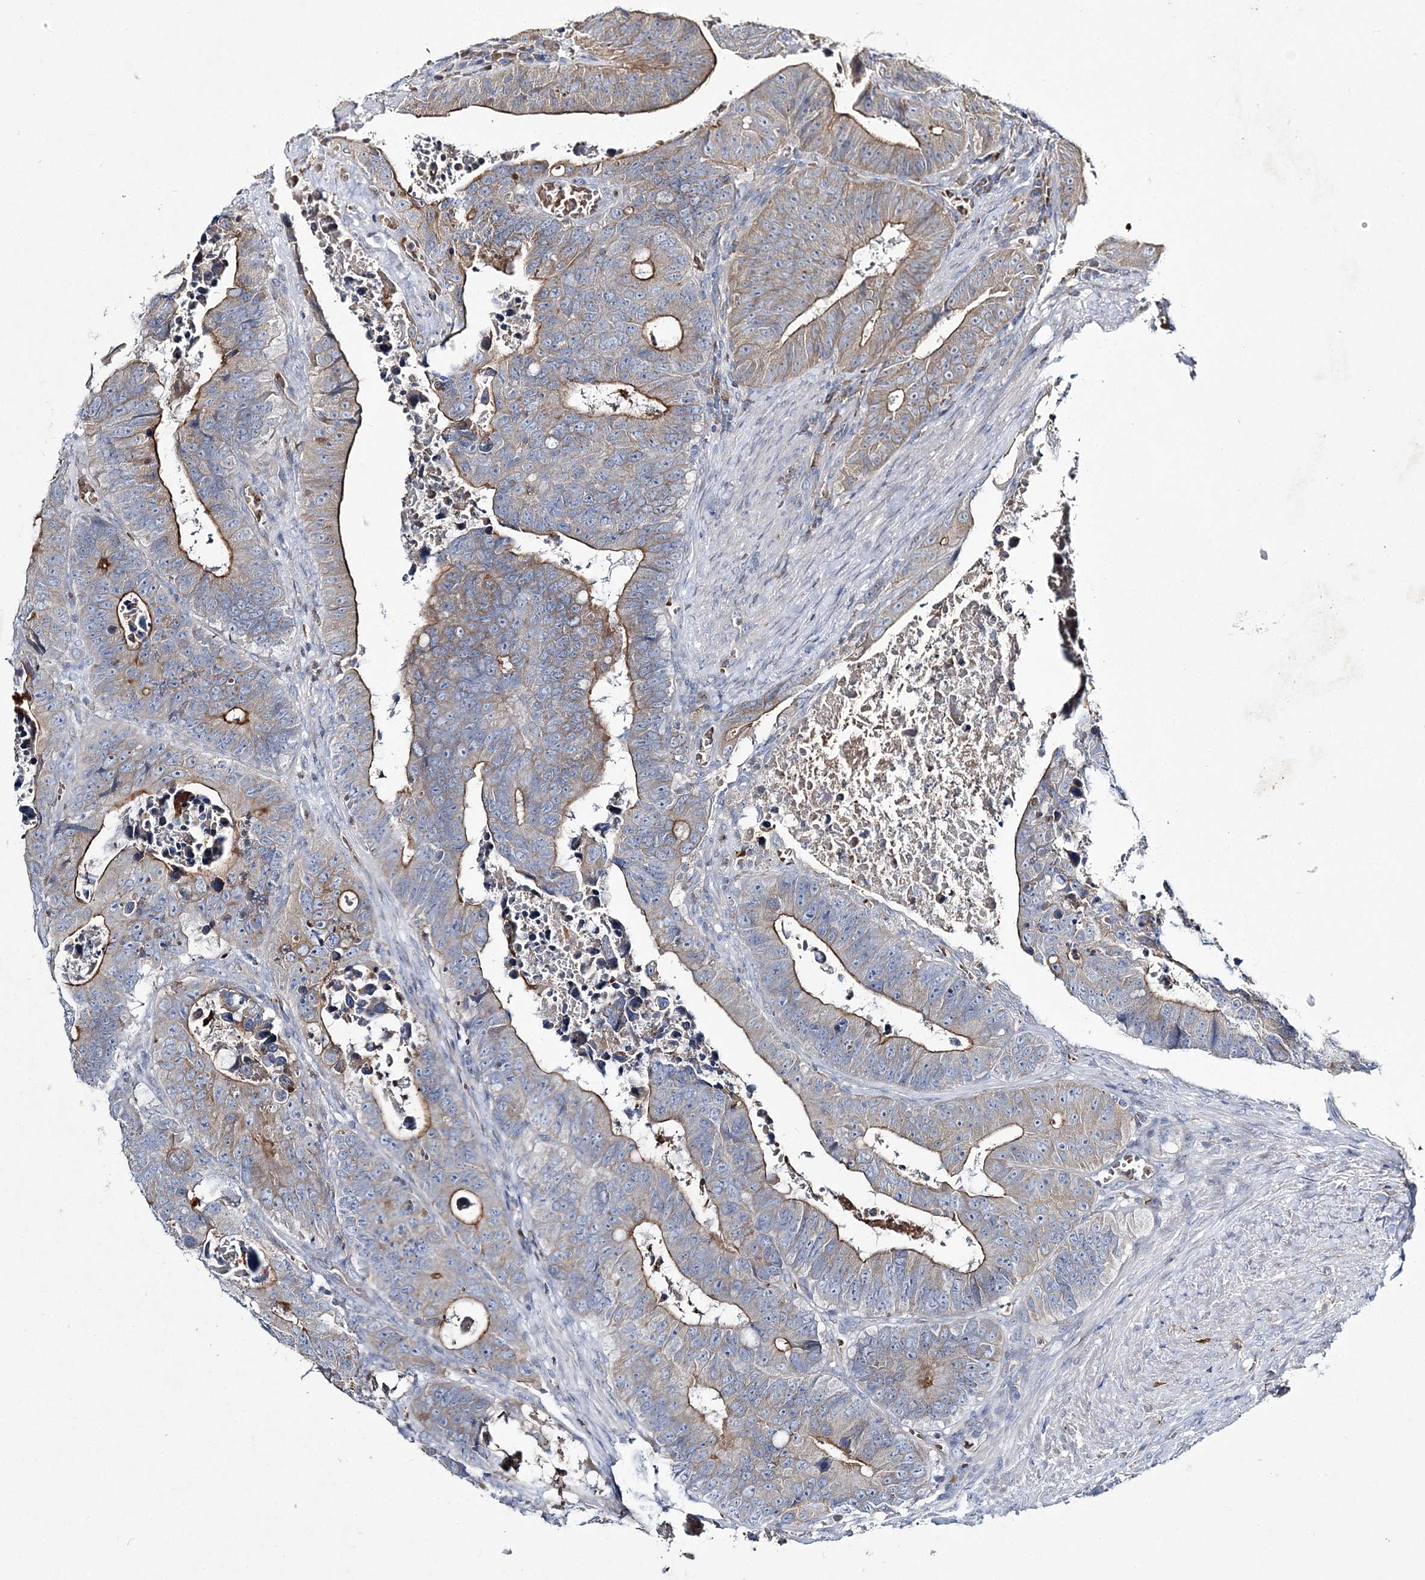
{"staining": {"intensity": "moderate", "quantity": "25%-75%", "location": "cytoplasmic/membranous"}, "tissue": "colorectal cancer", "cell_type": "Tumor cells", "image_type": "cancer", "snomed": [{"axis": "morphology", "description": "Adenocarcinoma, NOS"}, {"axis": "topography", "description": "Colon"}], "caption": "Brown immunohistochemical staining in colorectal cancer (adenocarcinoma) shows moderate cytoplasmic/membranous expression in about 25%-75% of tumor cells. (brown staining indicates protein expression, while blue staining denotes nuclei).", "gene": "ATP11B", "patient": {"sex": "male", "age": 87}}